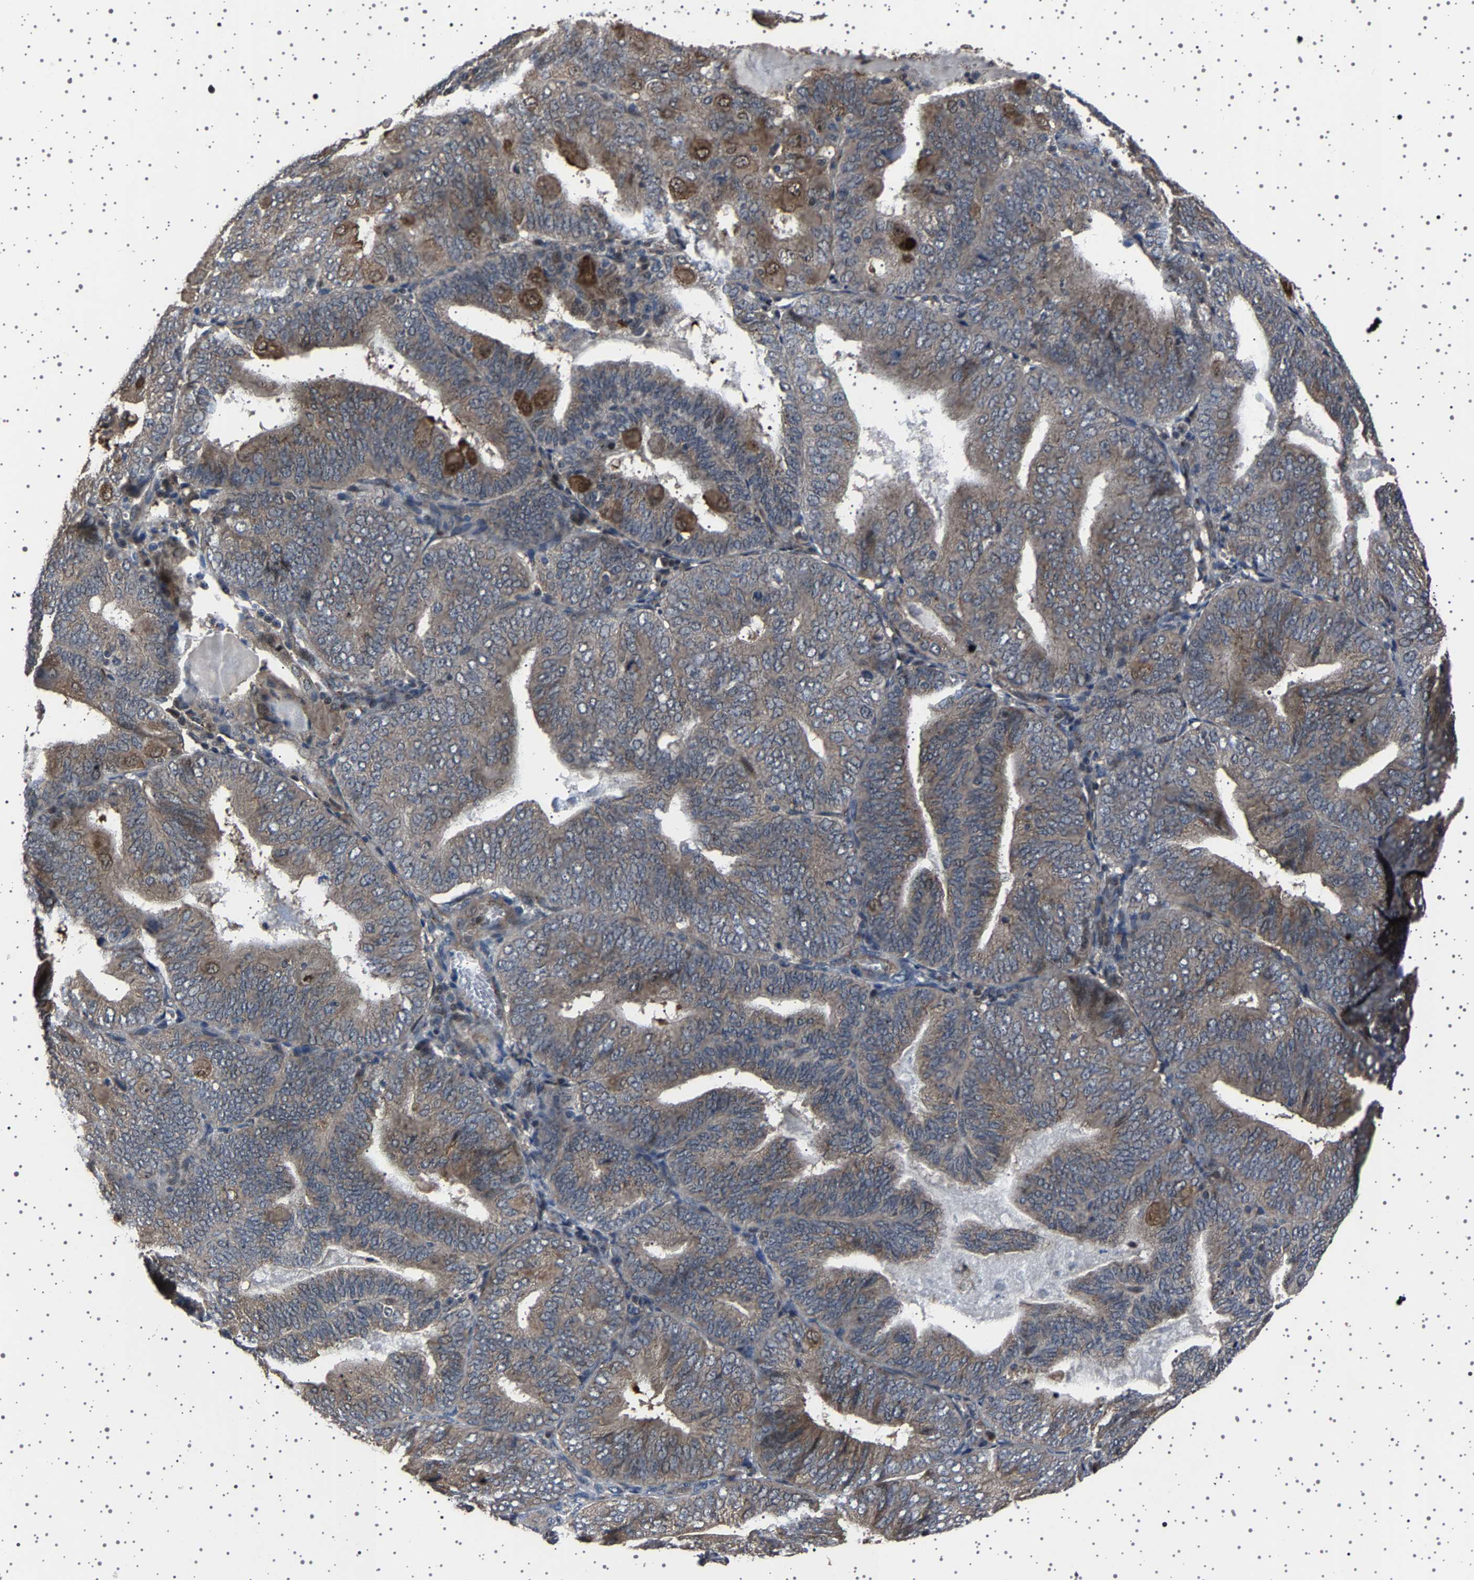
{"staining": {"intensity": "weak", "quantity": ">75%", "location": "cytoplasmic/membranous"}, "tissue": "endometrial cancer", "cell_type": "Tumor cells", "image_type": "cancer", "snomed": [{"axis": "morphology", "description": "Adenocarcinoma, NOS"}, {"axis": "topography", "description": "Endometrium"}], "caption": "A histopathology image of human endometrial adenocarcinoma stained for a protein exhibits weak cytoplasmic/membranous brown staining in tumor cells.", "gene": "NCKAP1", "patient": {"sex": "female", "age": 81}}